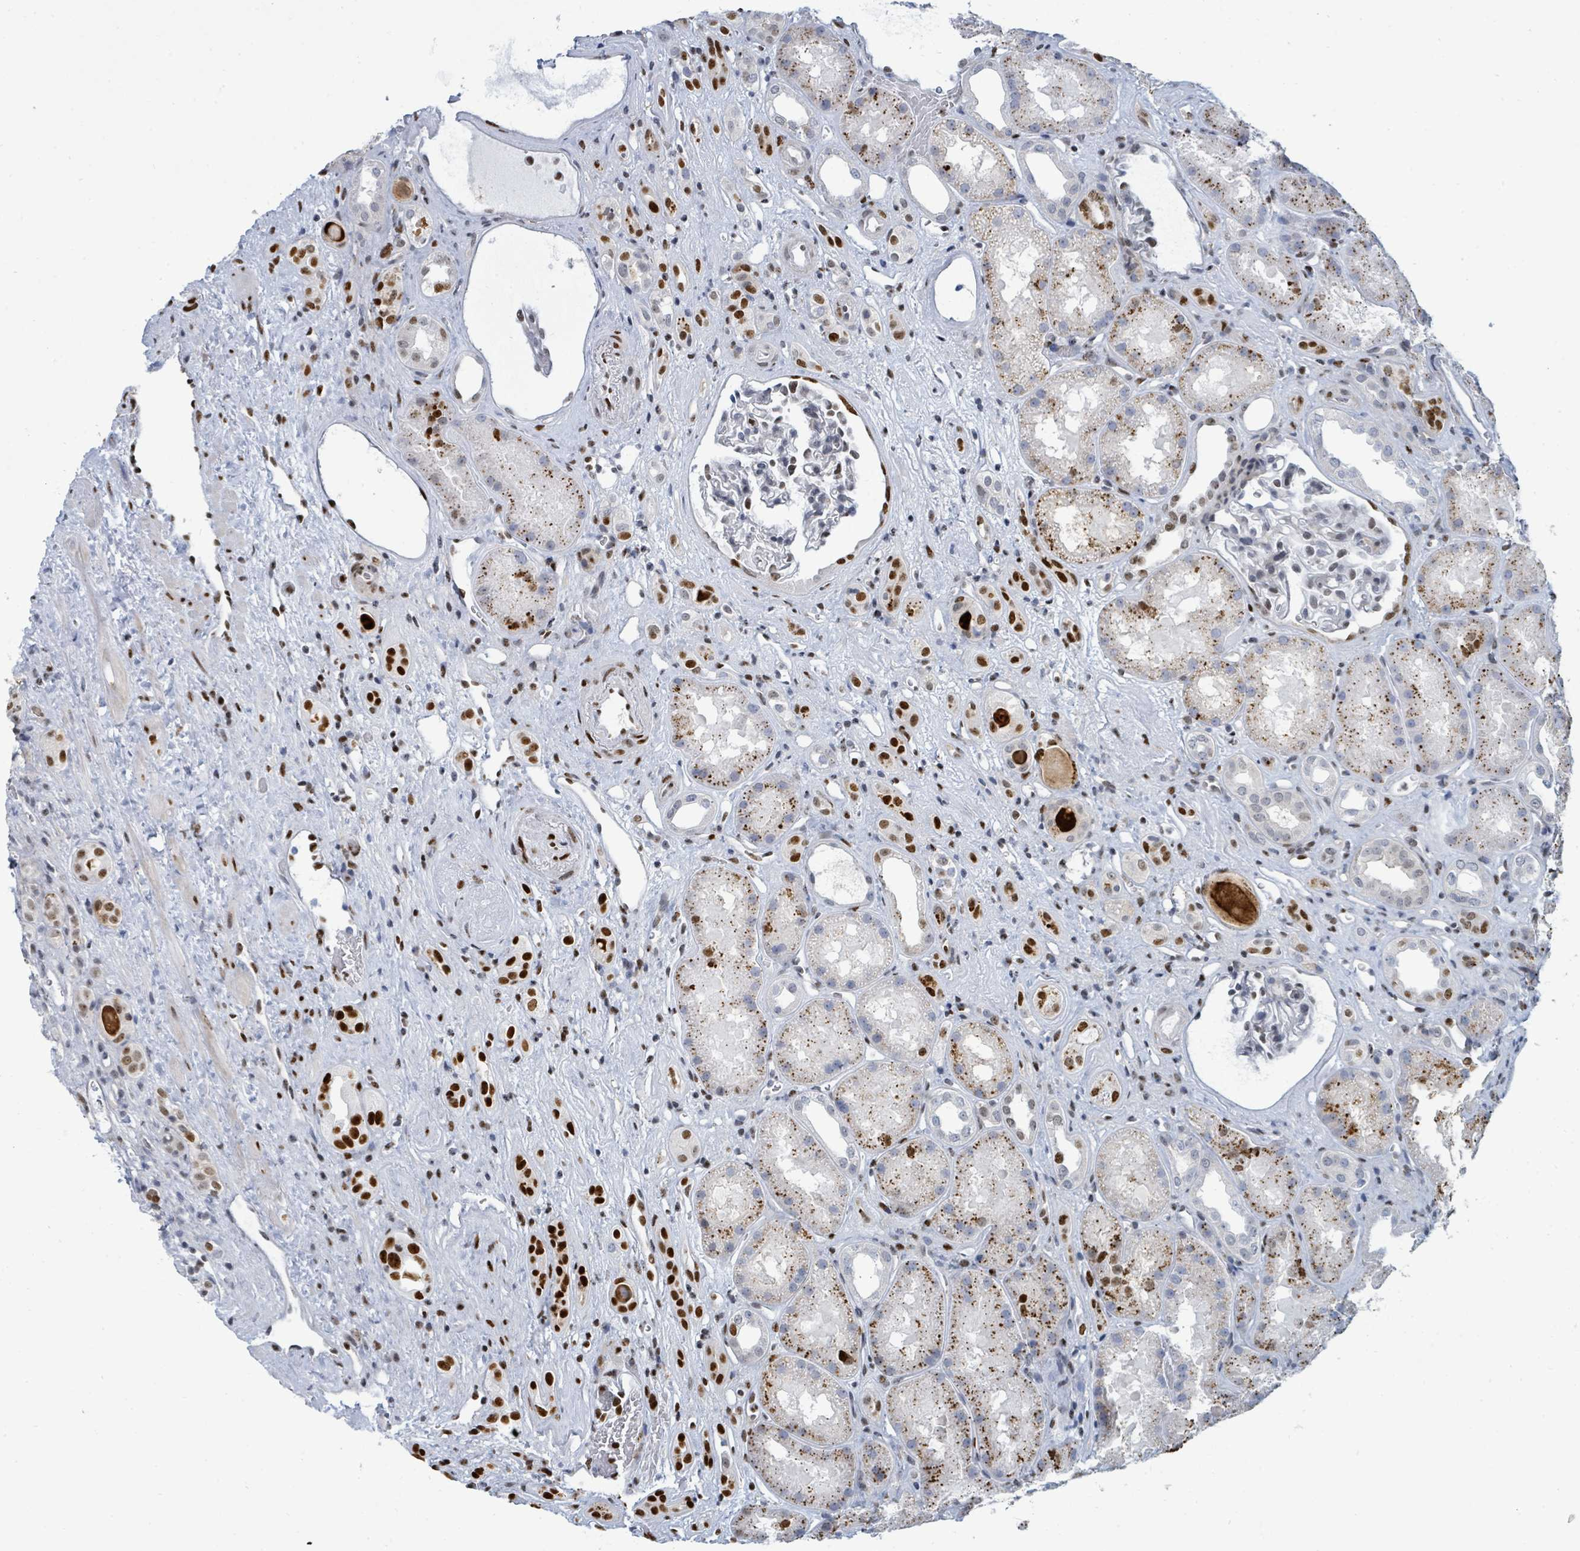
{"staining": {"intensity": "moderate", "quantity": "<25%", "location": "nuclear"}, "tissue": "kidney", "cell_type": "Cells in glomeruli", "image_type": "normal", "snomed": [{"axis": "morphology", "description": "Normal tissue, NOS"}, {"axis": "topography", "description": "Kidney"}], "caption": "IHC of benign human kidney reveals low levels of moderate nuclear staining in about <25% of cells in glomeruli. IHC stains the protein in brown and the nuclei are stained blue.", "gene": "SUMO2", "patient": {"sex": "male", "age": 61}}